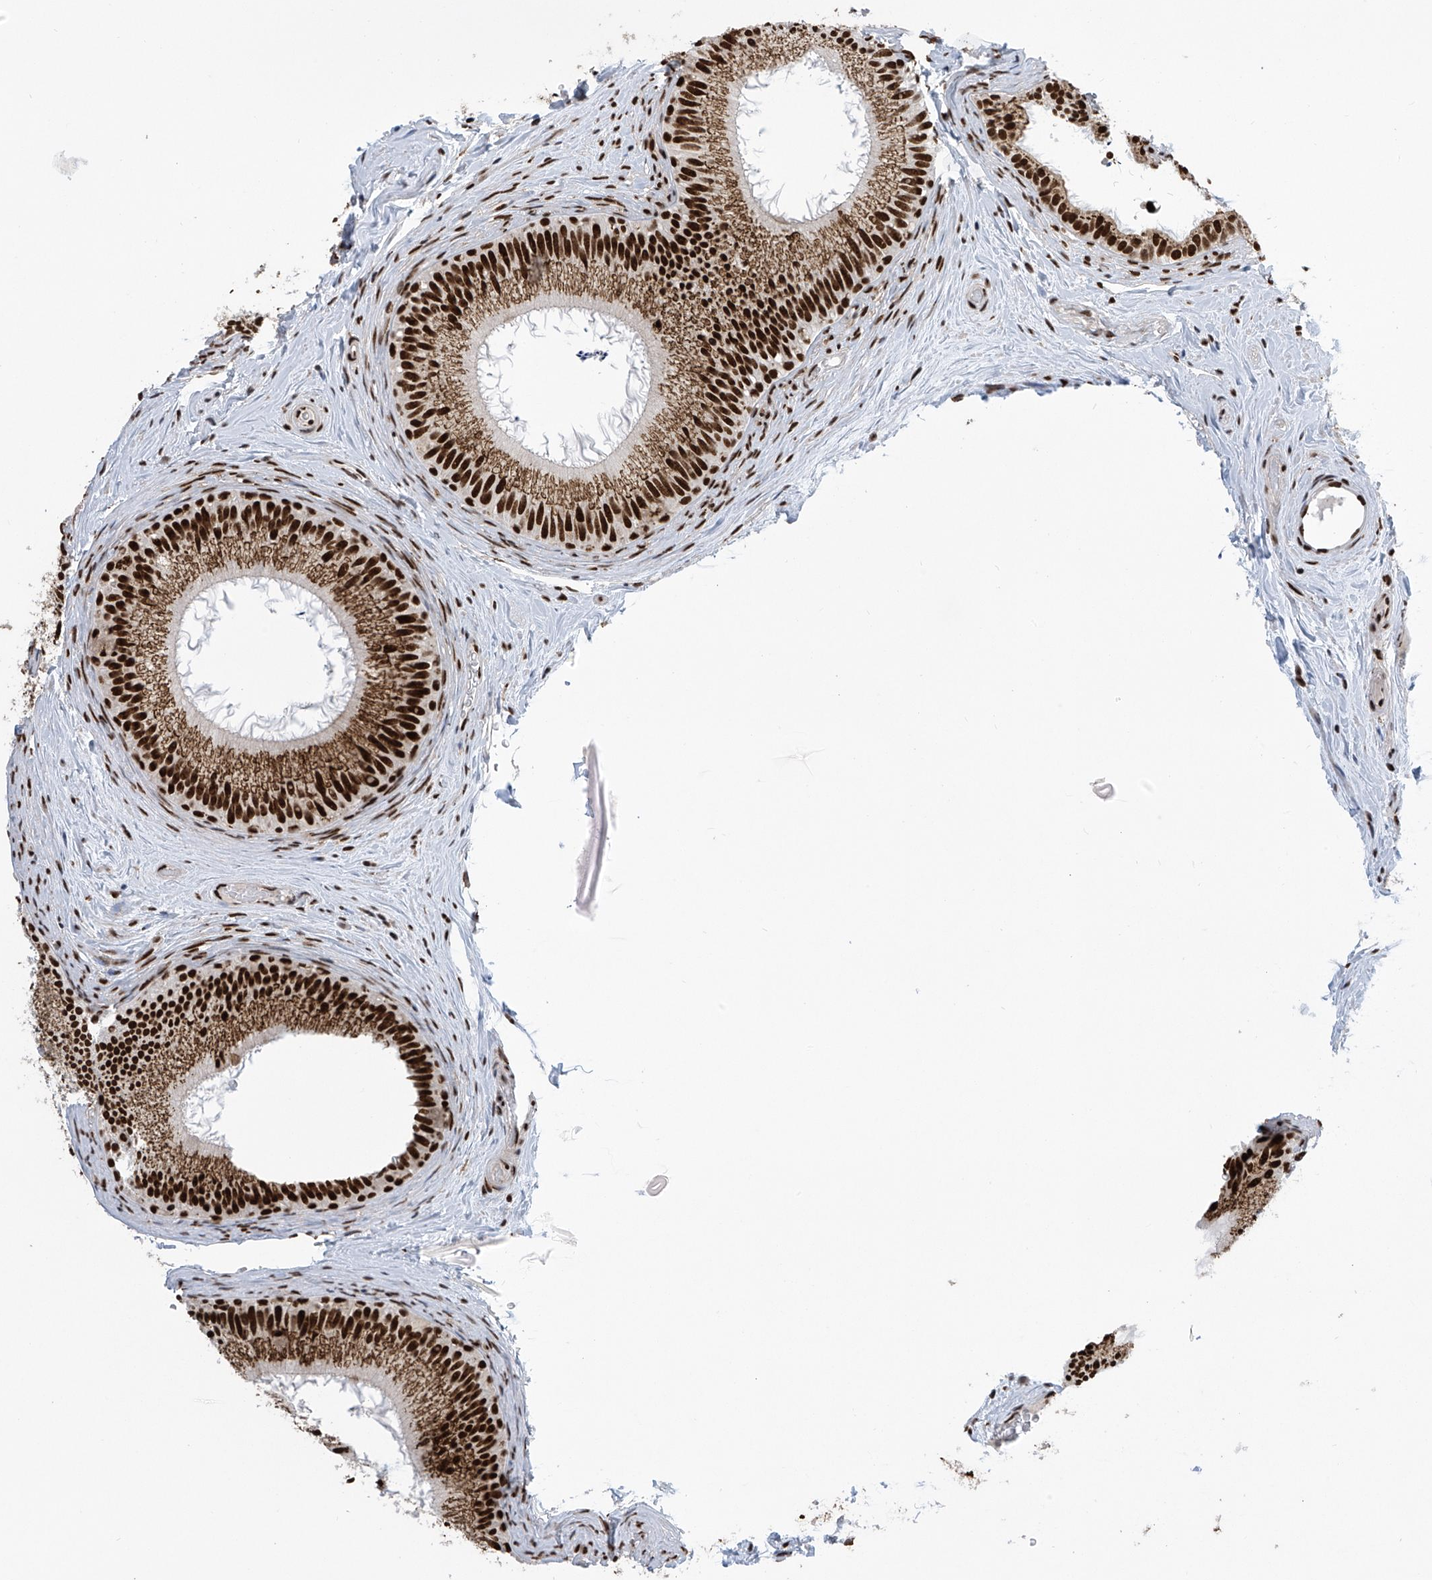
{"staining": {"intensity": "strong", "quantity": ">75%", "location": "cytoplasmic/membranous,nuclear"}, "tissue": "epididymis", "cell_type": "Glandular cells", "image_type": "normal", "snomed": [{"axis": "morphology", "description": "Normal tissue, NOS"}, {"axis": "topography", "description": "Epididymis"}], "caption": "Immunohistochemical staining of normal human epididymis reveals high levels of strong cytoplasmic/membranous,nuclear expression in approximately >75% of glandular cells.", "gene": "APLF", "patient": {"sex": "male", "age": 50}}